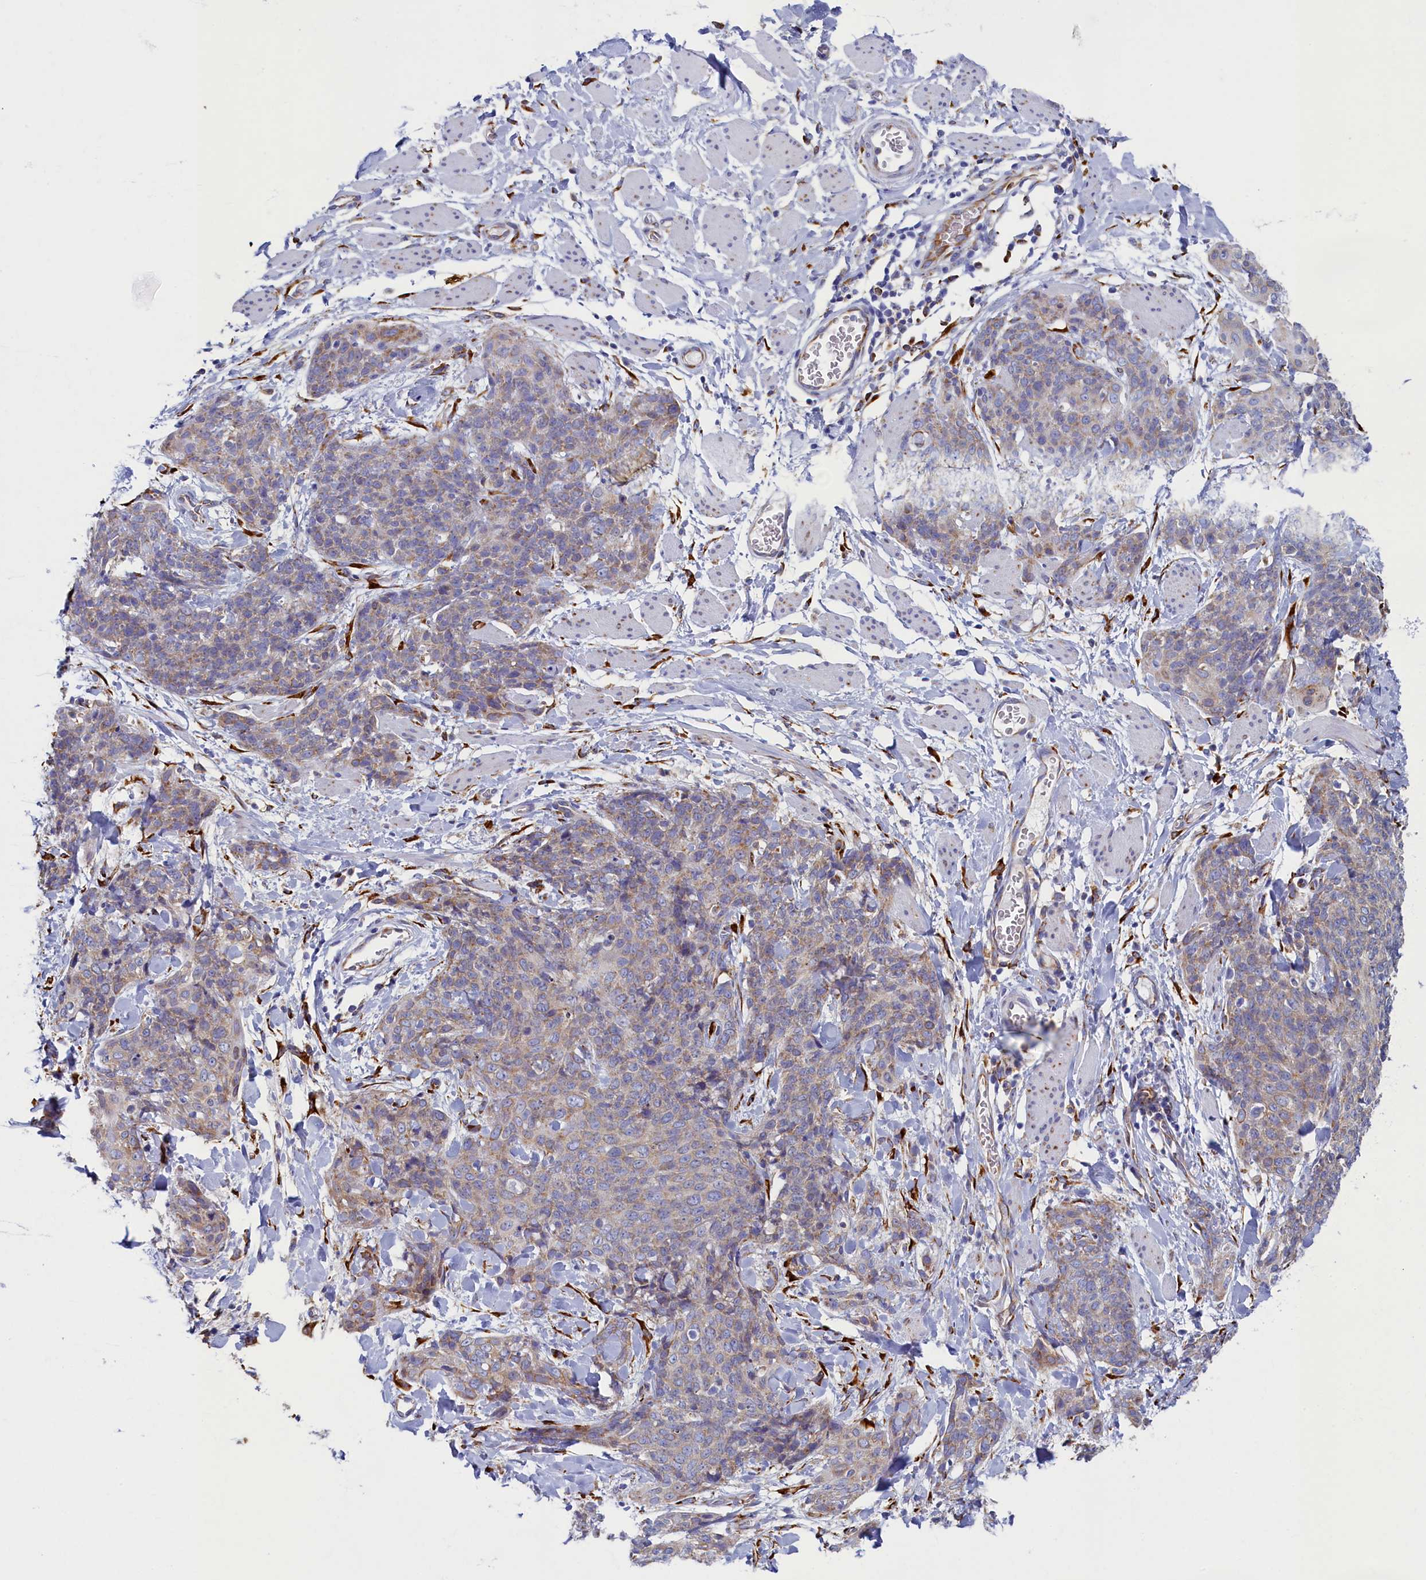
{"staining": {"intensity": "weak", "quantity": ">75%", "location": "cytoplasmic/membranous"}, "tissue": "skin cancer", "cell_type": "Tumor cells", "image_type": "cancer", "snomed": [{"axis": "morphology", "description": "Squamous cell carcinoma, NOS"}, {"axis": "topography", "description": "Skin"}, {"axis": "topography", "description": "Vulva"}], "caption": "Protein expression by immunohistochemistry demonstrates weak cytoplasmic/membranous staining in approximately >75% of tumor cells in skin cancer (squamous cell carcinoma).", "gene": "TMEM18", "patient": {"sex": "female", "age": 85}}